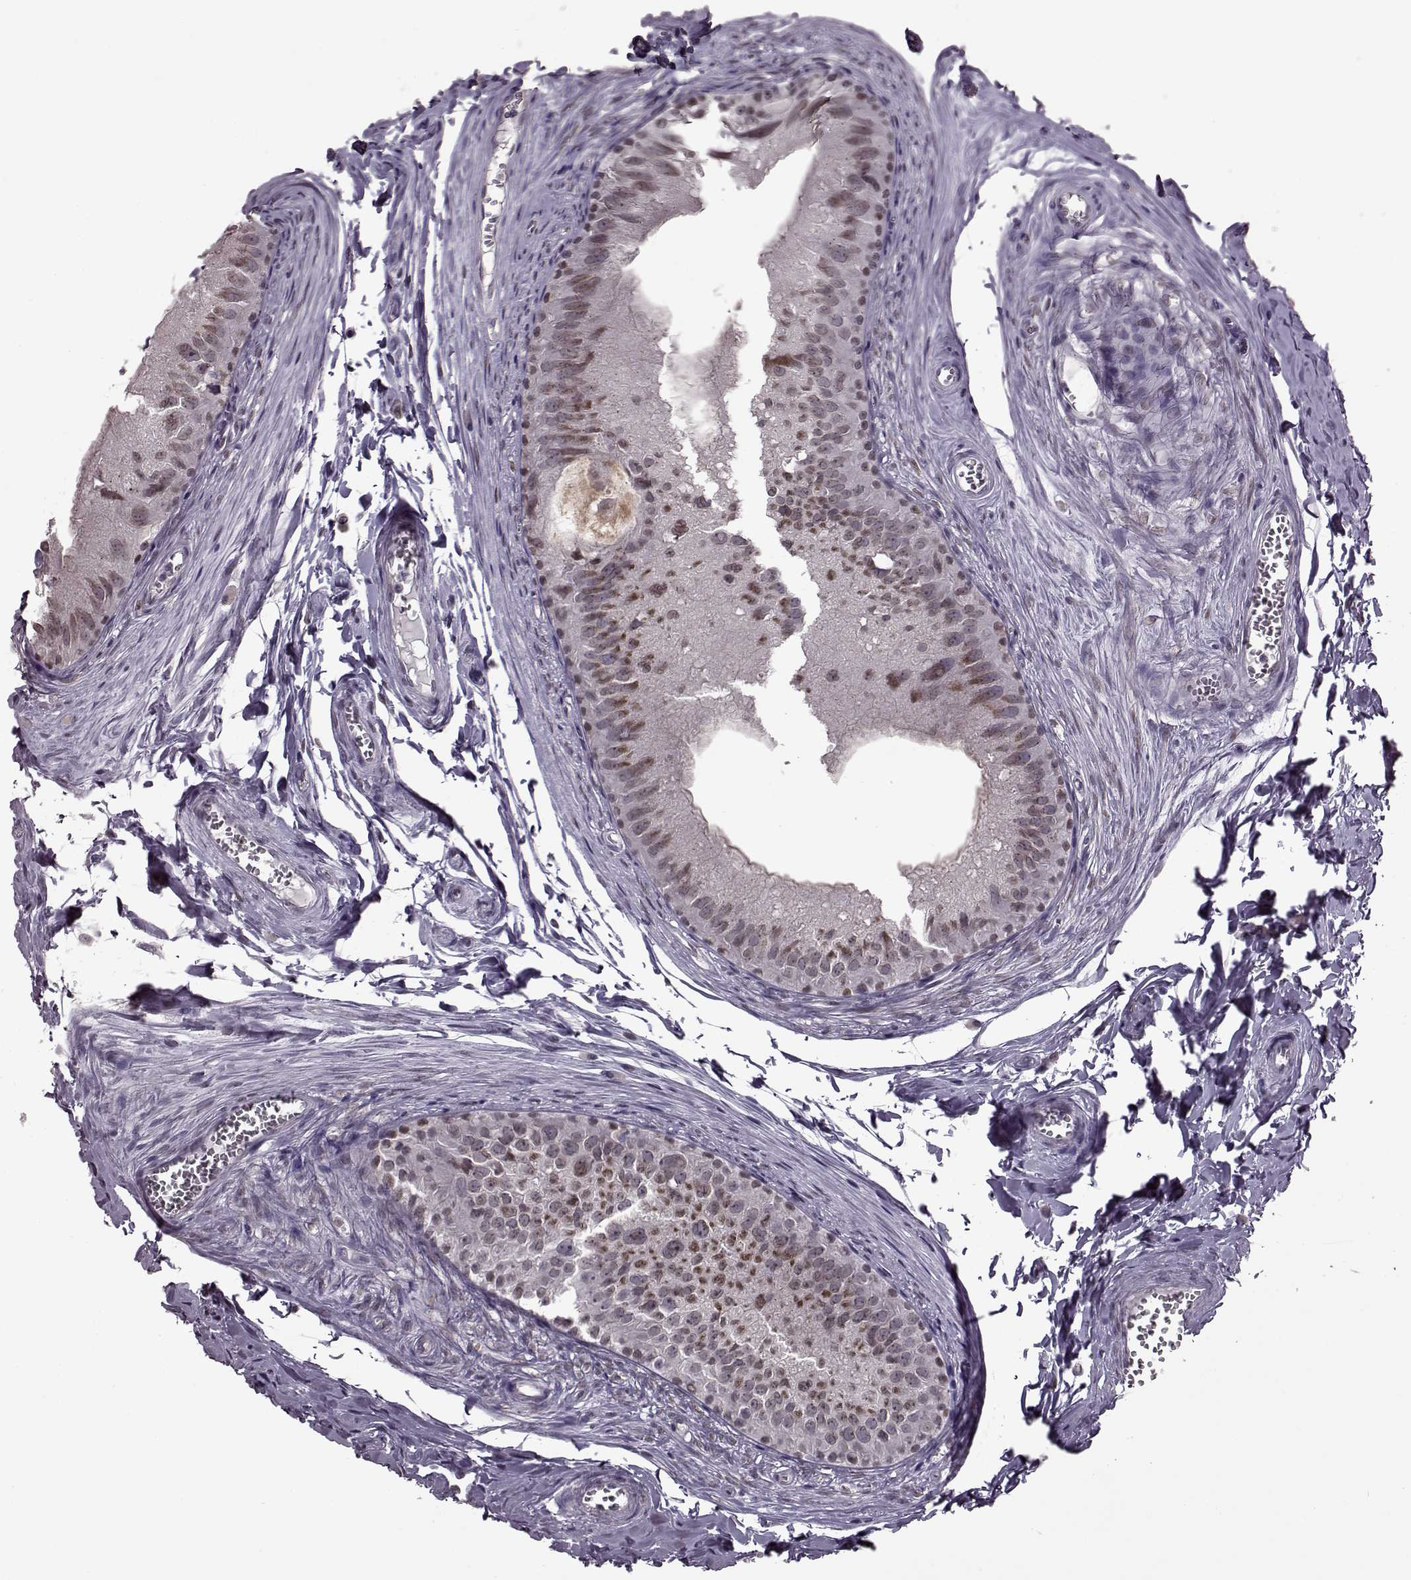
{"staining": {"intensity": "weak", "quantity": "25%-75%", "location": "nuclear"}, "tissue": "epididymis", "cell_type": "Glandular cells", "image_type": "normal", "snomed": [{"axis": "morphology", "description": "Normal tissue, NOS"}, {"axis": "topography", "description": "Epididymis"}], "caption": "An IHC photomicrograph of benign tissue is shown. Protein staining in brown labels weak nuclear positivity in epididymis within glandular cells.", "gene": "STX1A", "patient": {"sex": "male", "age": 45}}